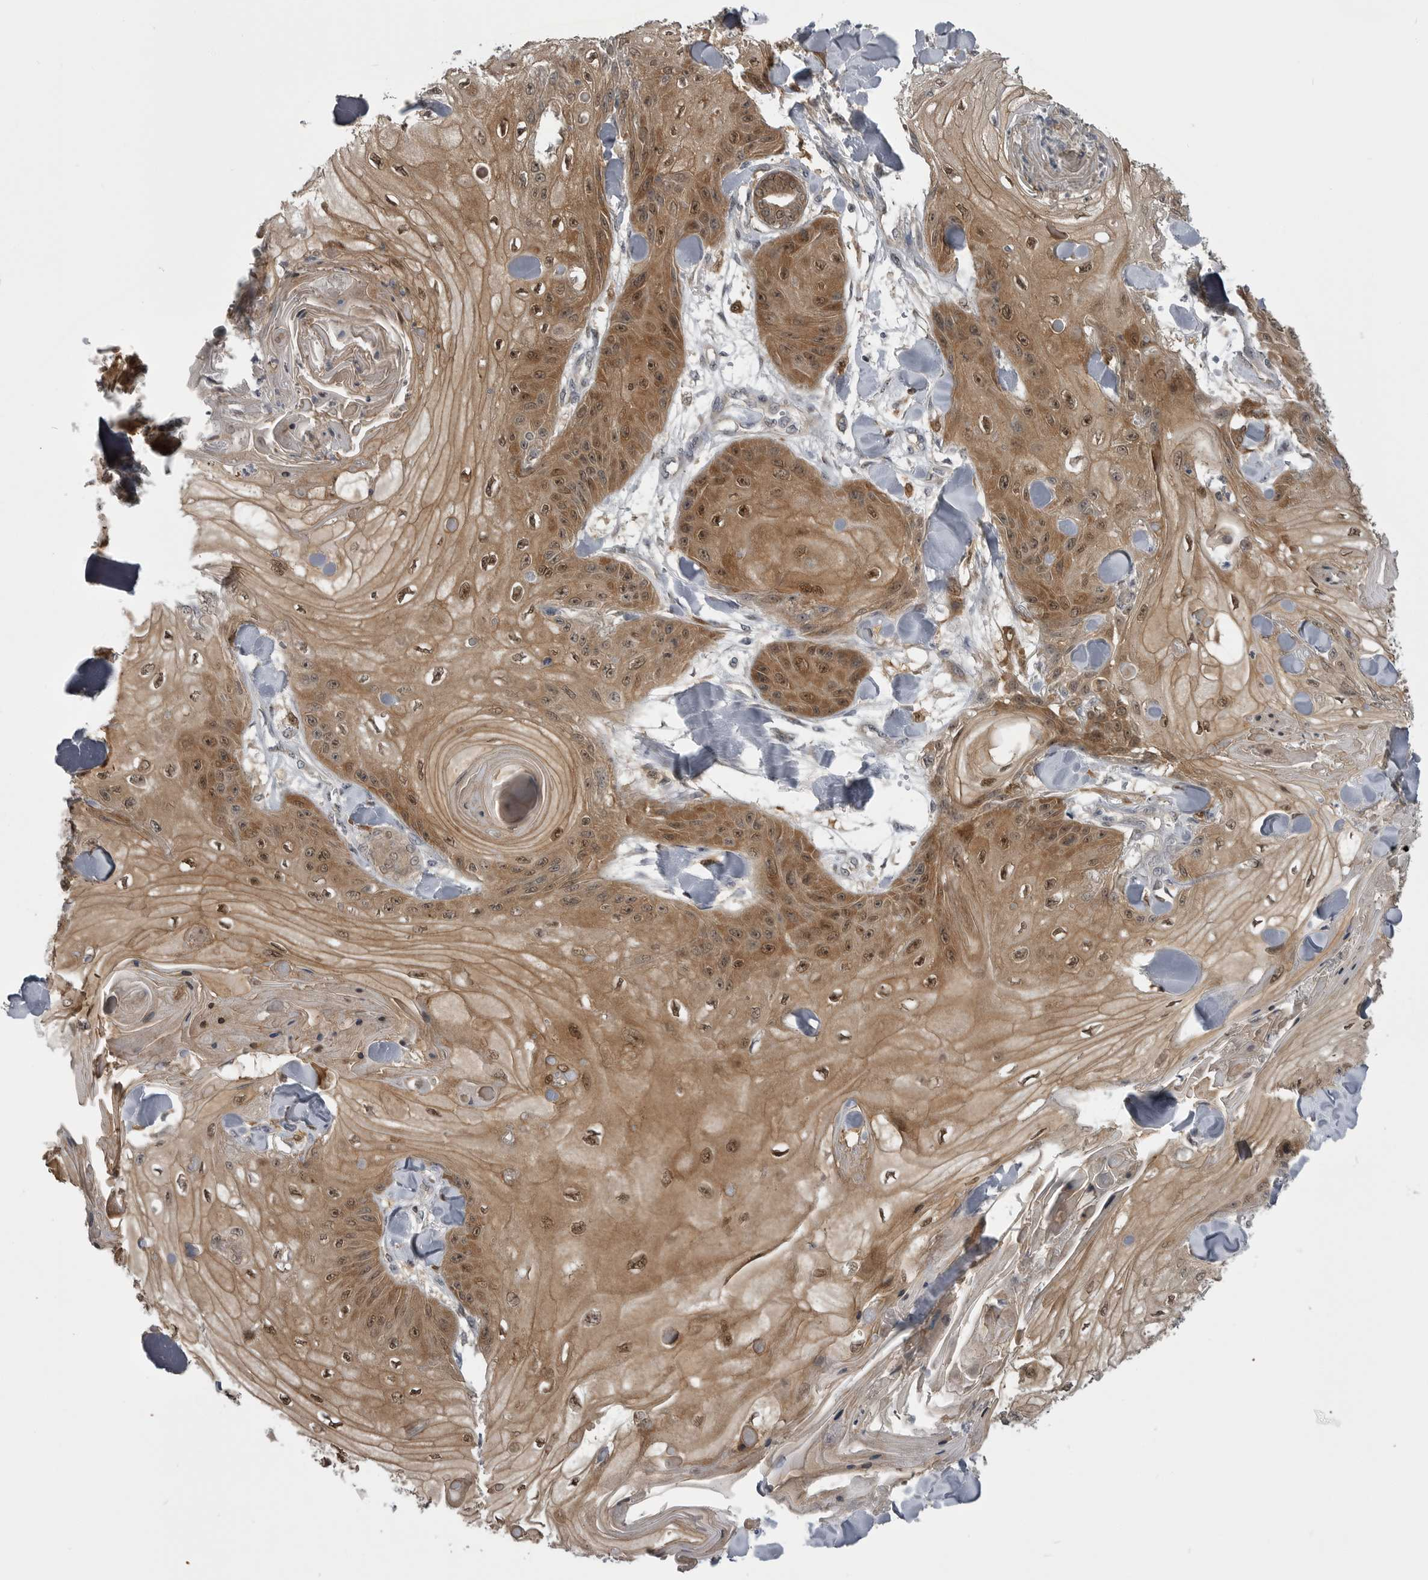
{"staining": {"intensity": "moderate", "quantity": ">75%", "location": "cytoplasmic/membranous,nuclear"}, "tissue": "skin cancer", "cell_type": "Tumor cells", "image_type": "cancer", "snomed": [{"axis": "morphology", "description": "Squamous cell carcinoma, NOS"}, {"axis": "topography", "description": "Skin"}], "caption": "Immunohistochemical staining of human squamous cell carcinoma (skin) displays moderate cytoplasmic/membranous and nuclear protein positivity in about >75% of tumor cells.", "gene": "MAPK13", "patient": {"sex": "male", "age": 74}}